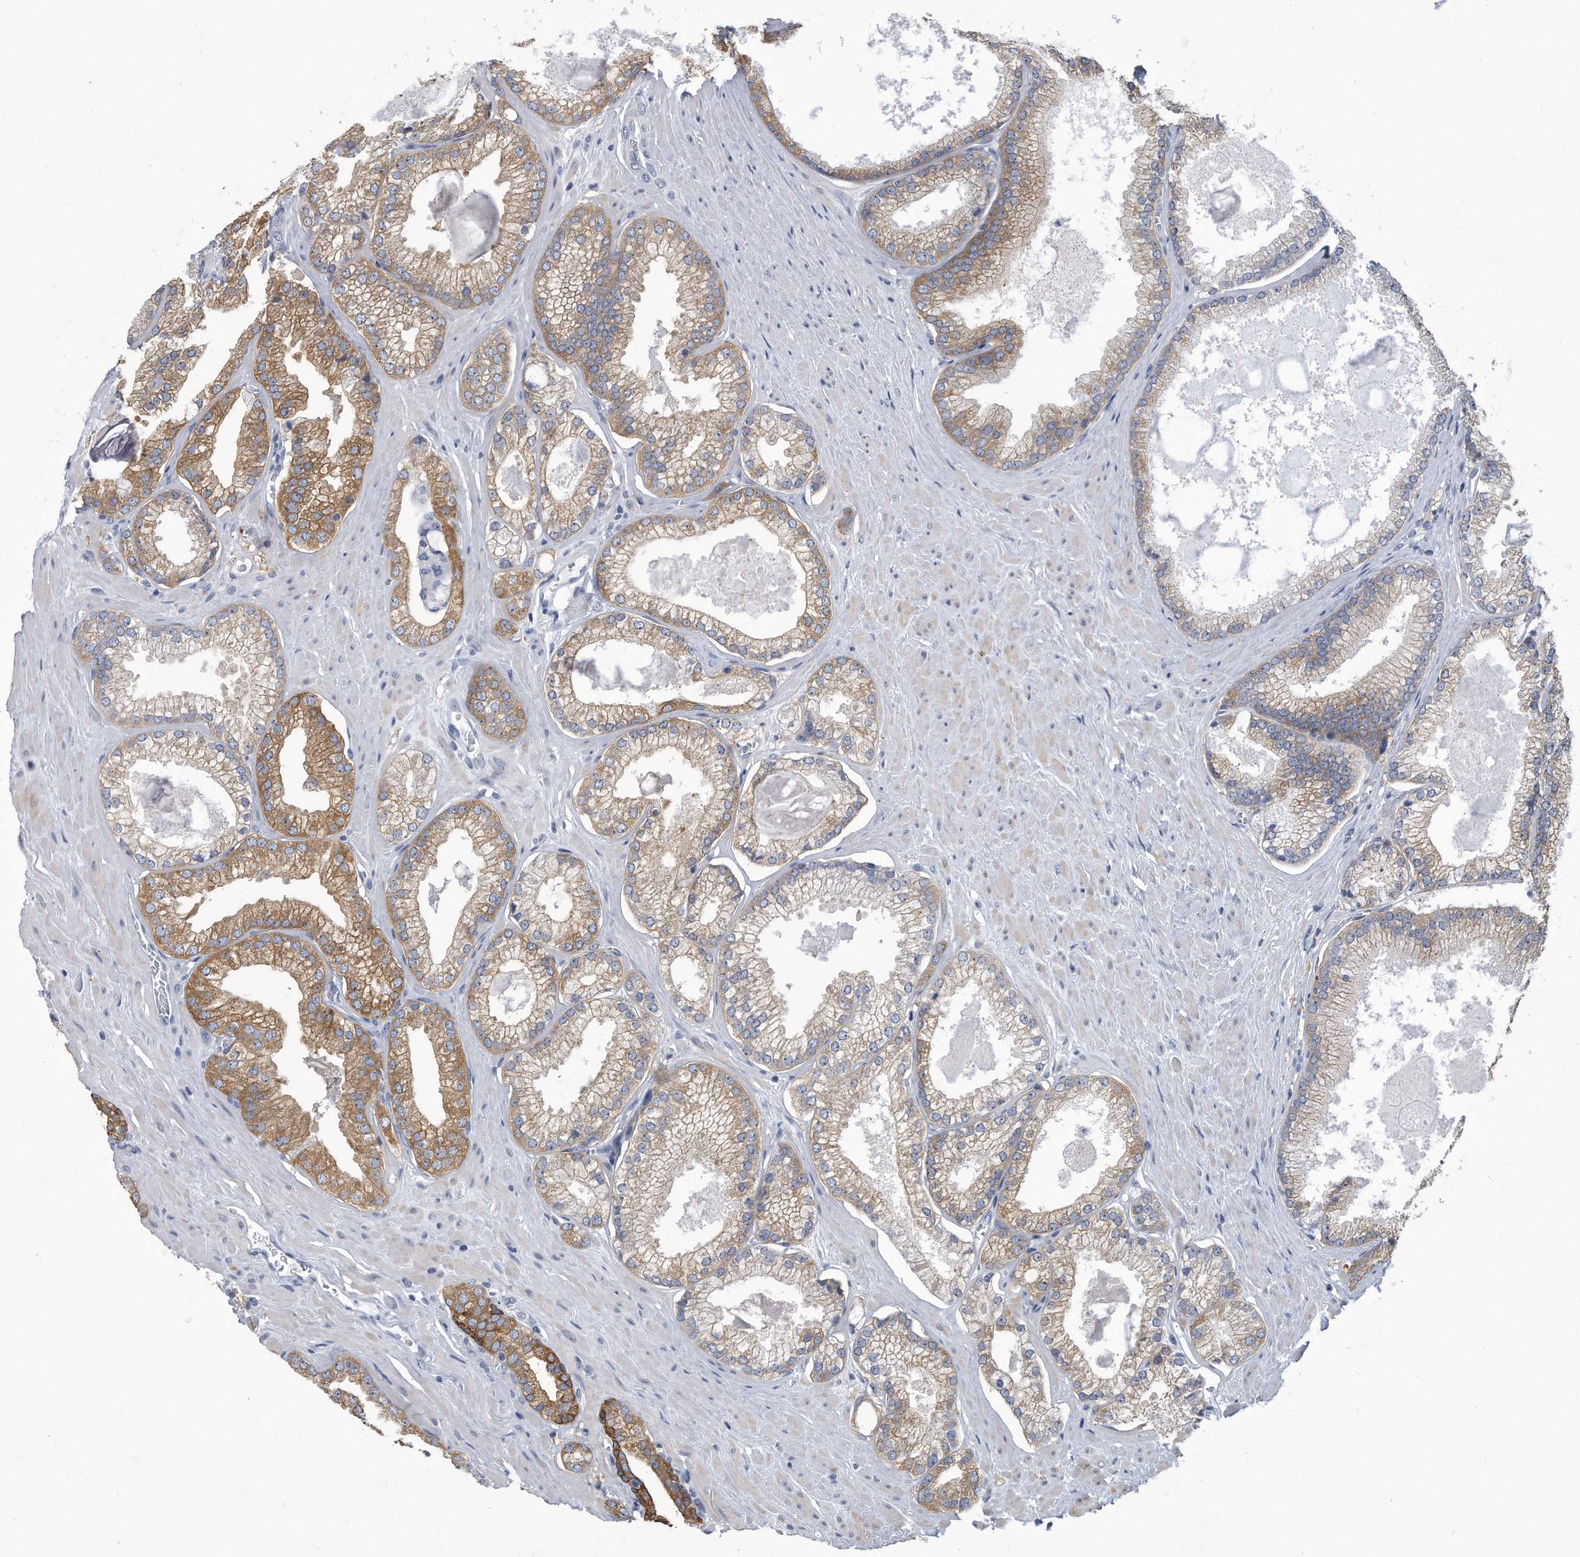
{"staining": {"intensity": "moderate", "quantity": "25%-75%", "location": "cytoplasmic/membranous"}, "tissue": "prostate cancer", "cell_type": "Tumor cells", "image_type": "cancer", "snomed": [{"axis": "morphology", "description": "Adenocarcinoma, Low grade"}, {"axis": "topography", "description": "Prostate"}], "caption": "Protein expression analysis of human prostate adenocarcinoma (low-grade) reveals moderate cytoplasmic/membranous positivity in about 25%-75% of tumor cells. (IHC, brightfield microscopy, high magnification).", "gene": "PYGB", "patient": {"sex": "male", "age": 62}}